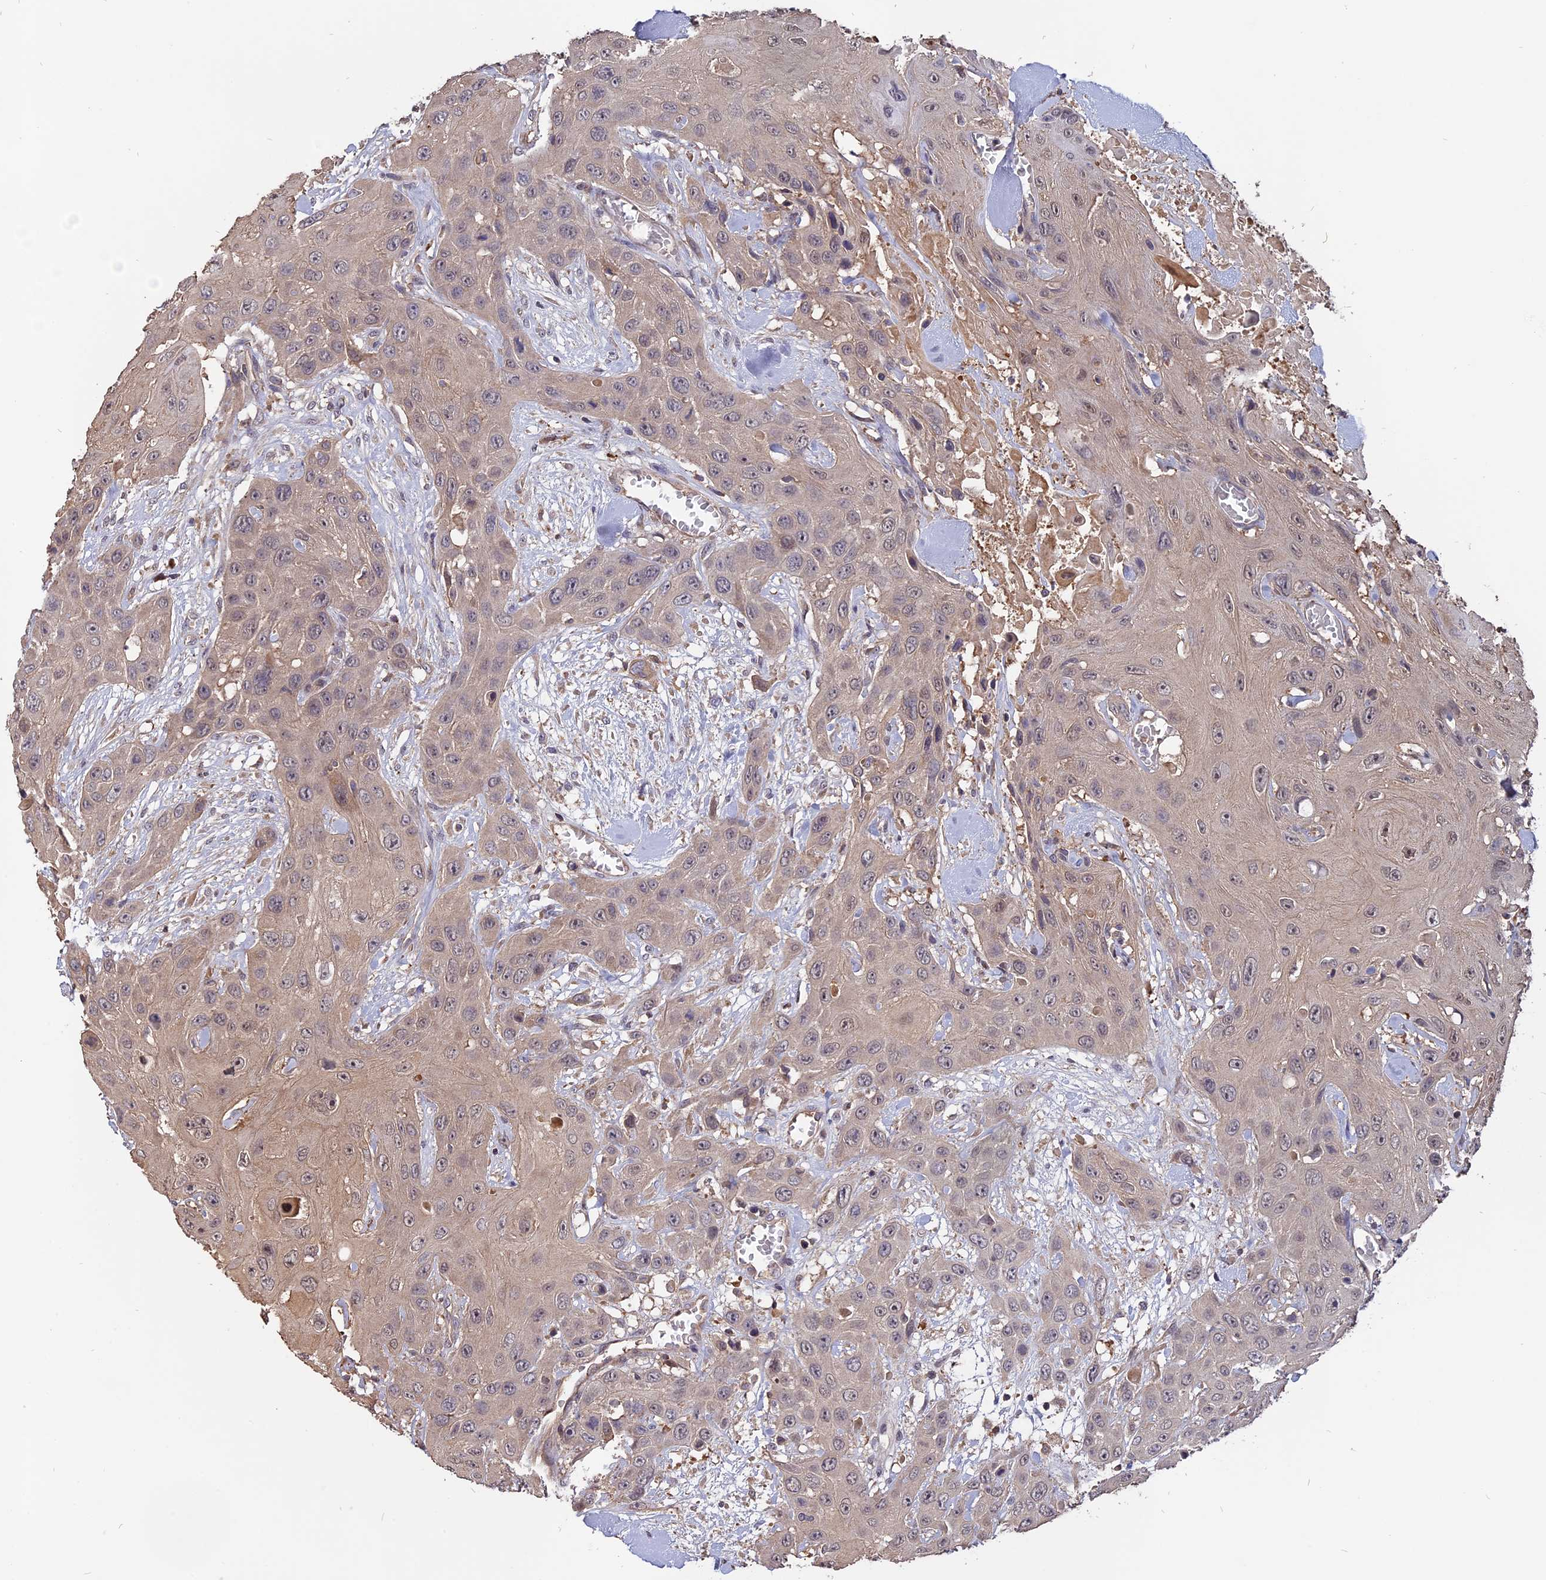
{"staining": {"intensity": "weak", "quantity": ">75%", "location": "cytoplasmic/membranous"}, "tissue": "head and neck cancer", "cell_type": "Tumor cells", "image_type": "cancer", "snomed": [{"axis": "morphology", "description": "Squamous cell carcinoma, NOS"}, {"axis": "topography", "description": "Head-Neck"}], "caption": "Immunohistochemistry (IHC) (DAB) staining of head and neck cancer (squamous cell carcinoma) demonstrates weak cytoplasmic/membranous protein staining in approximately >75% of tumor cells.", "gene": "CARMIL2", "patient": {"sex": "male", "age": 81}}